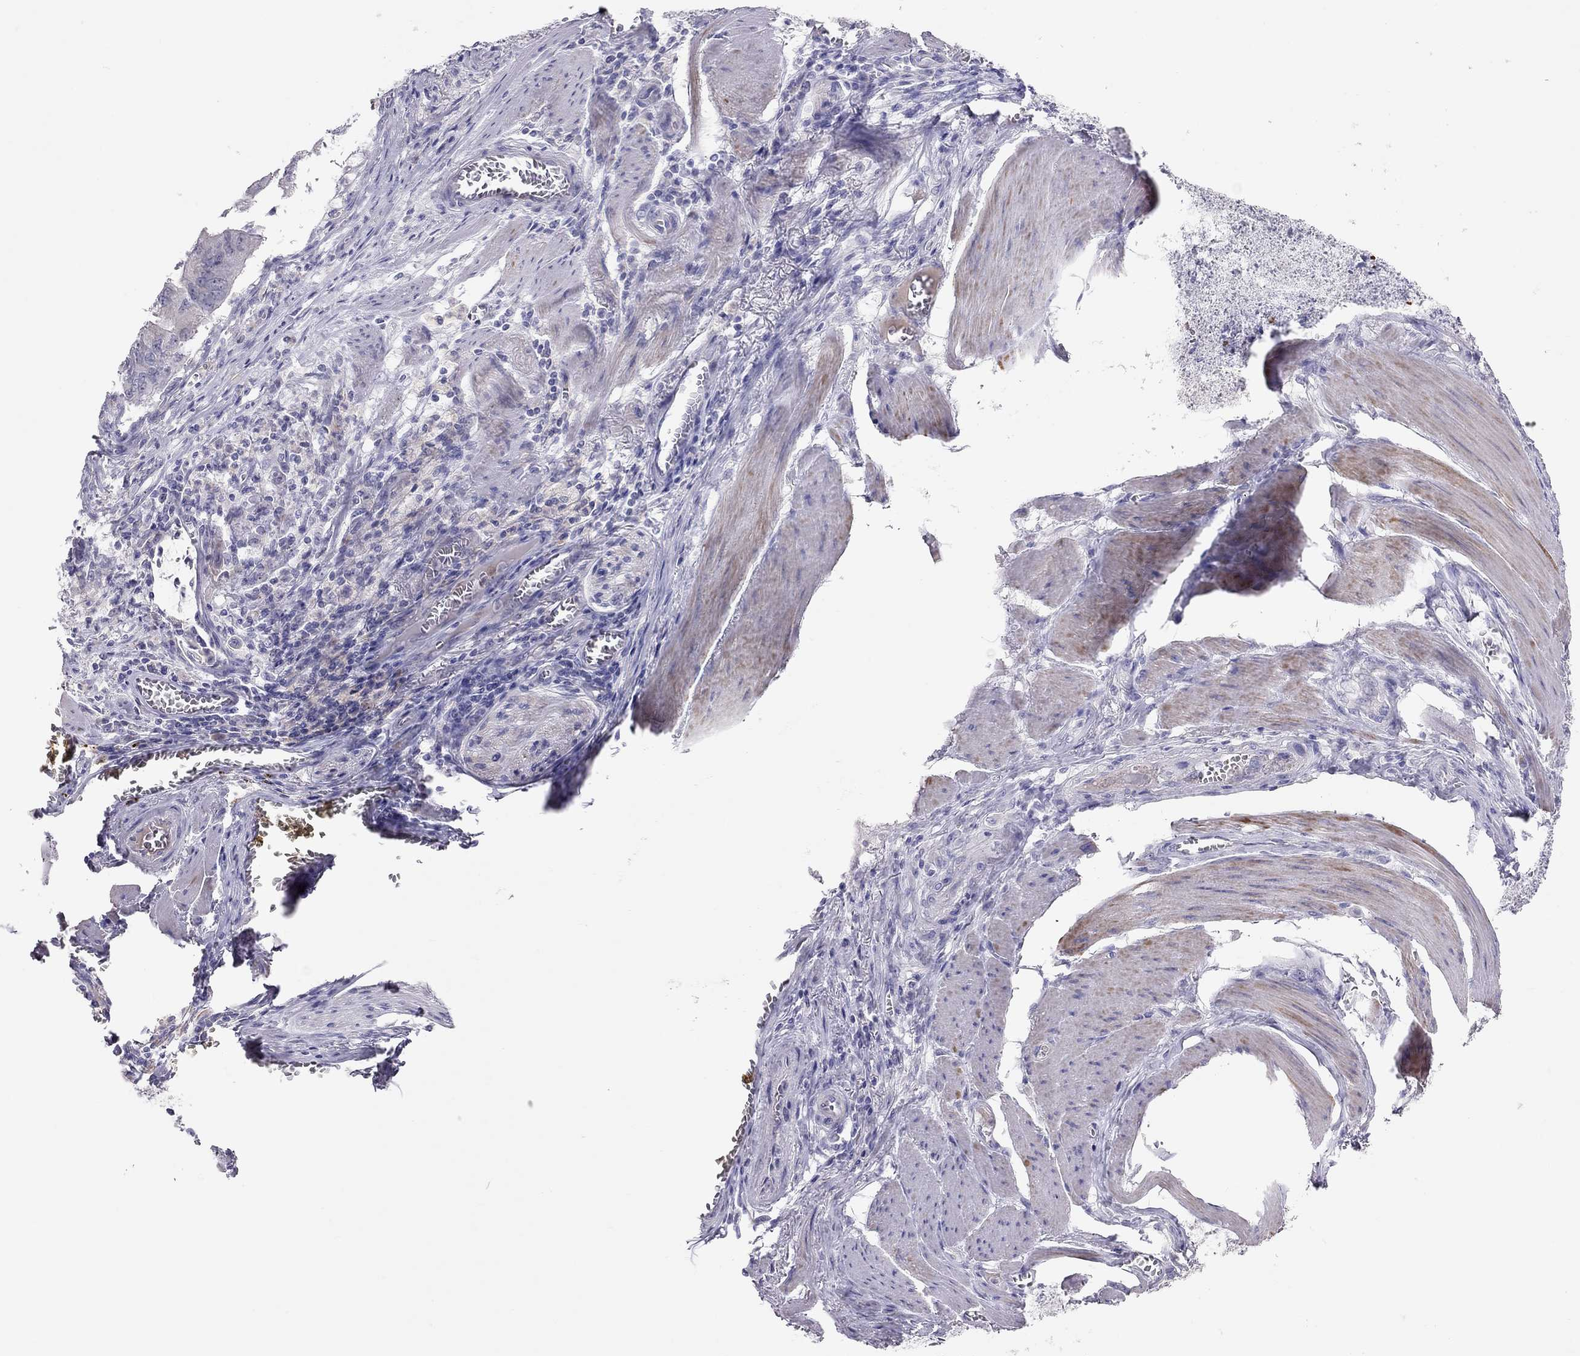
{"staining": {"intensity": "negative", "quantity": "none", "location": "none"}, "tissue": "stomach cancer", "cell_type": "Tumor cells", "image_type": "cancer", "snomed": [{"axis": "morphology", "description": "Adenocarcinoma, NOS"}, {"axis": "topography", "description": "Stomach, upper"}], "caption": "DAB immunohistochemical staining of stomach cancer exhibits no significant staining in tumor cells.", "gene": "FRMD1", "patient": {"sex": "male", "age": 80}}